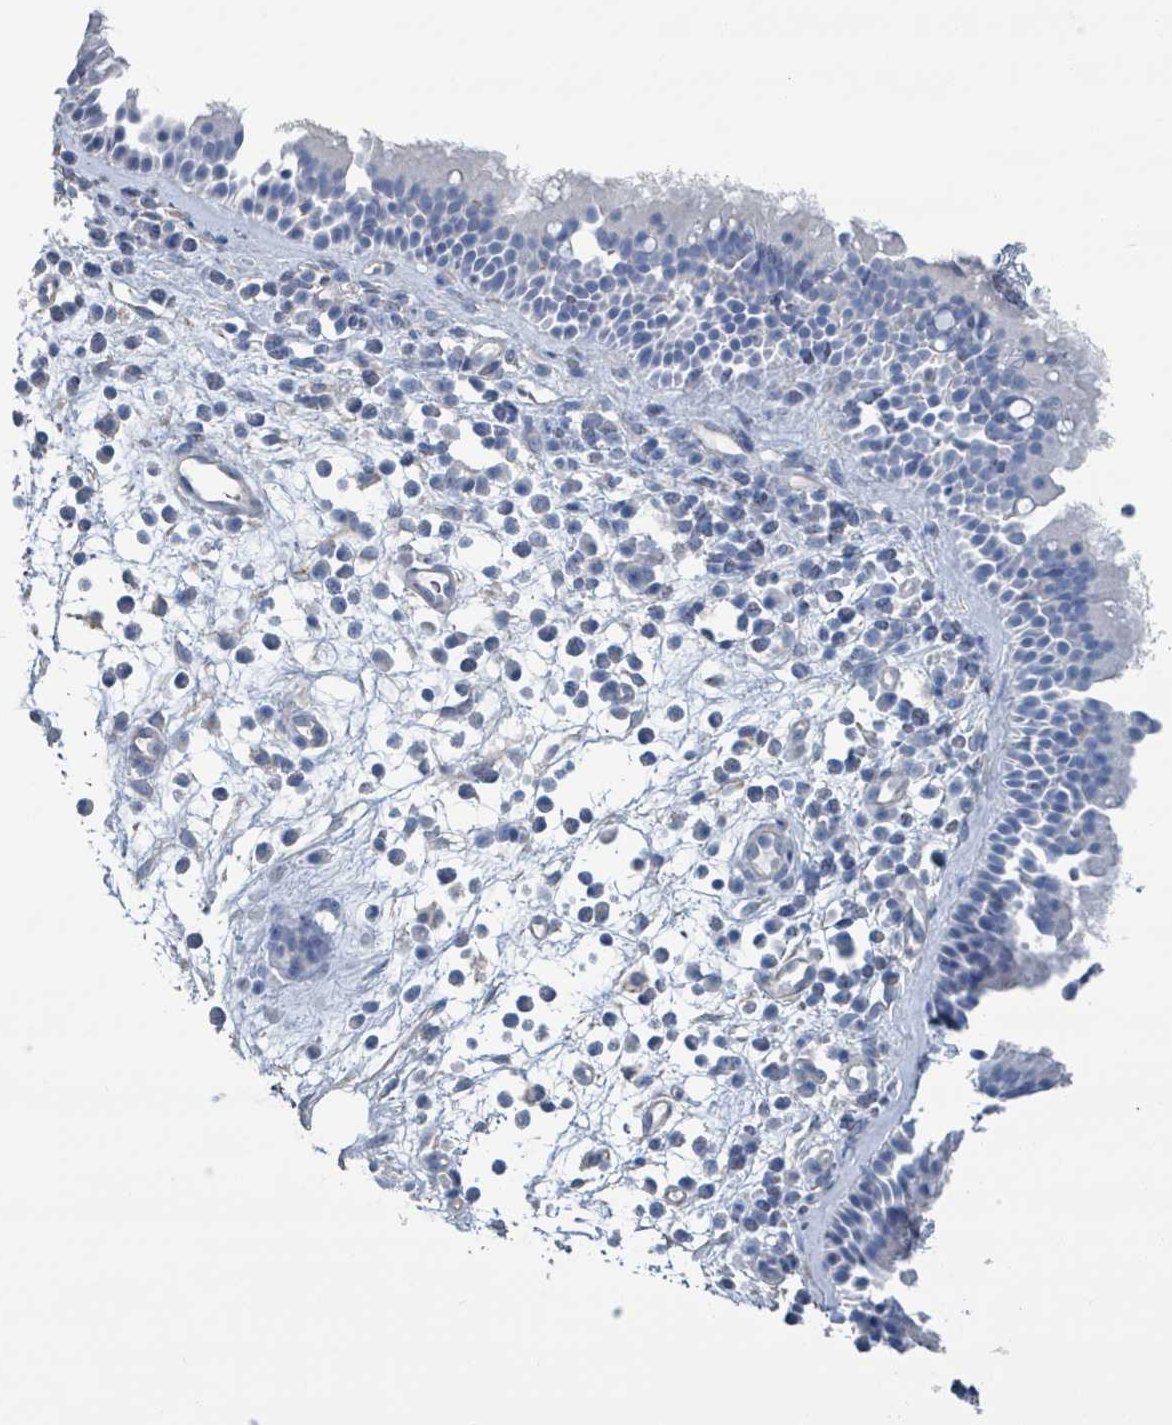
{"staining": {"intensity": "negative", "quantity": "none", "location": "none"}, "tissue": "nasopharynx", "cell_type": "Respiratory epithelial cells", "image_type": "normal", "snomed": [{"axis": "morphology", "description": "Normal tissue, NOS"}, {"axis": "morphology", "description": "Inflammation, NOS"}, {"axis": "morphology", "description": "Malignant melanoma, Metastatic site"}, {"axis": "topography", "description": "Nasopharynx"}], "caption": "The micrograph reveals no staining of respiratory epithelial cells in unremarkable nasopharynx. (DAB (3,3'-diaminobenzidine) IHC, high magnification).", "gene": "CT45A10", "patient": {"sex": "male", "age": 70}}